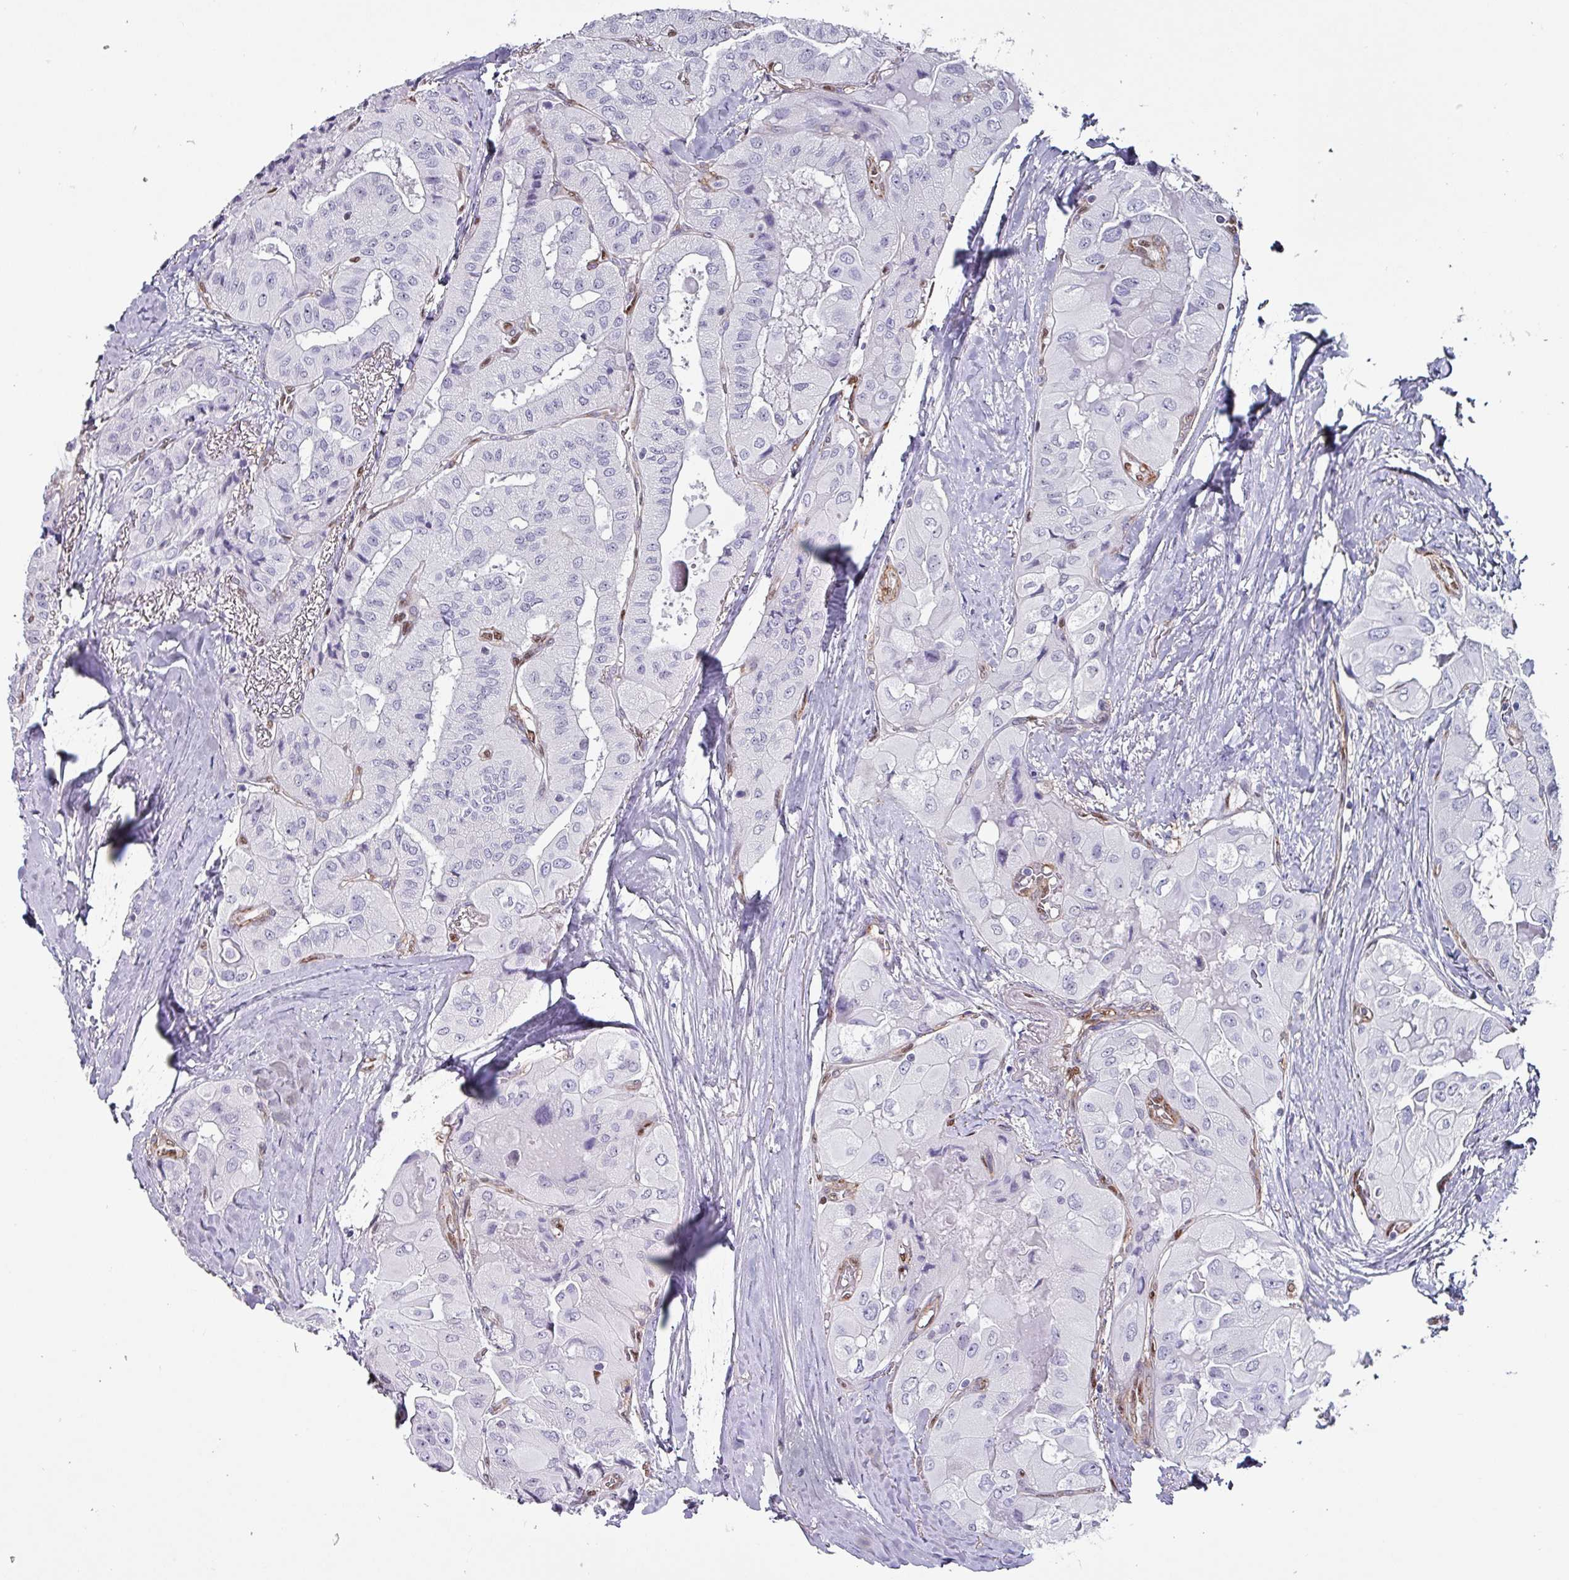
{"staining": {"intensity": "negative", "quantity": "none", "location": "none"}, "tissue": "thyroid cancer", "cell_type": "Tumor cells", "image_type": "cancer", "snomed": [{"axis": "morphology", "description": "Normal tissue, NOS"}, {"axis": "morphology", "description": "Papillary adenocarcinoma, NOS"}, {"axis": "topography", "description": "Thyroid gland"}], "caption": "A histopathology image of thyroid papillary adenocarcinoma stained for a protein reveals no brown staining in tumor cells.", "gene": "ZNF816-ZNF321P", "patient": {"sex": "female", "age": 59}}